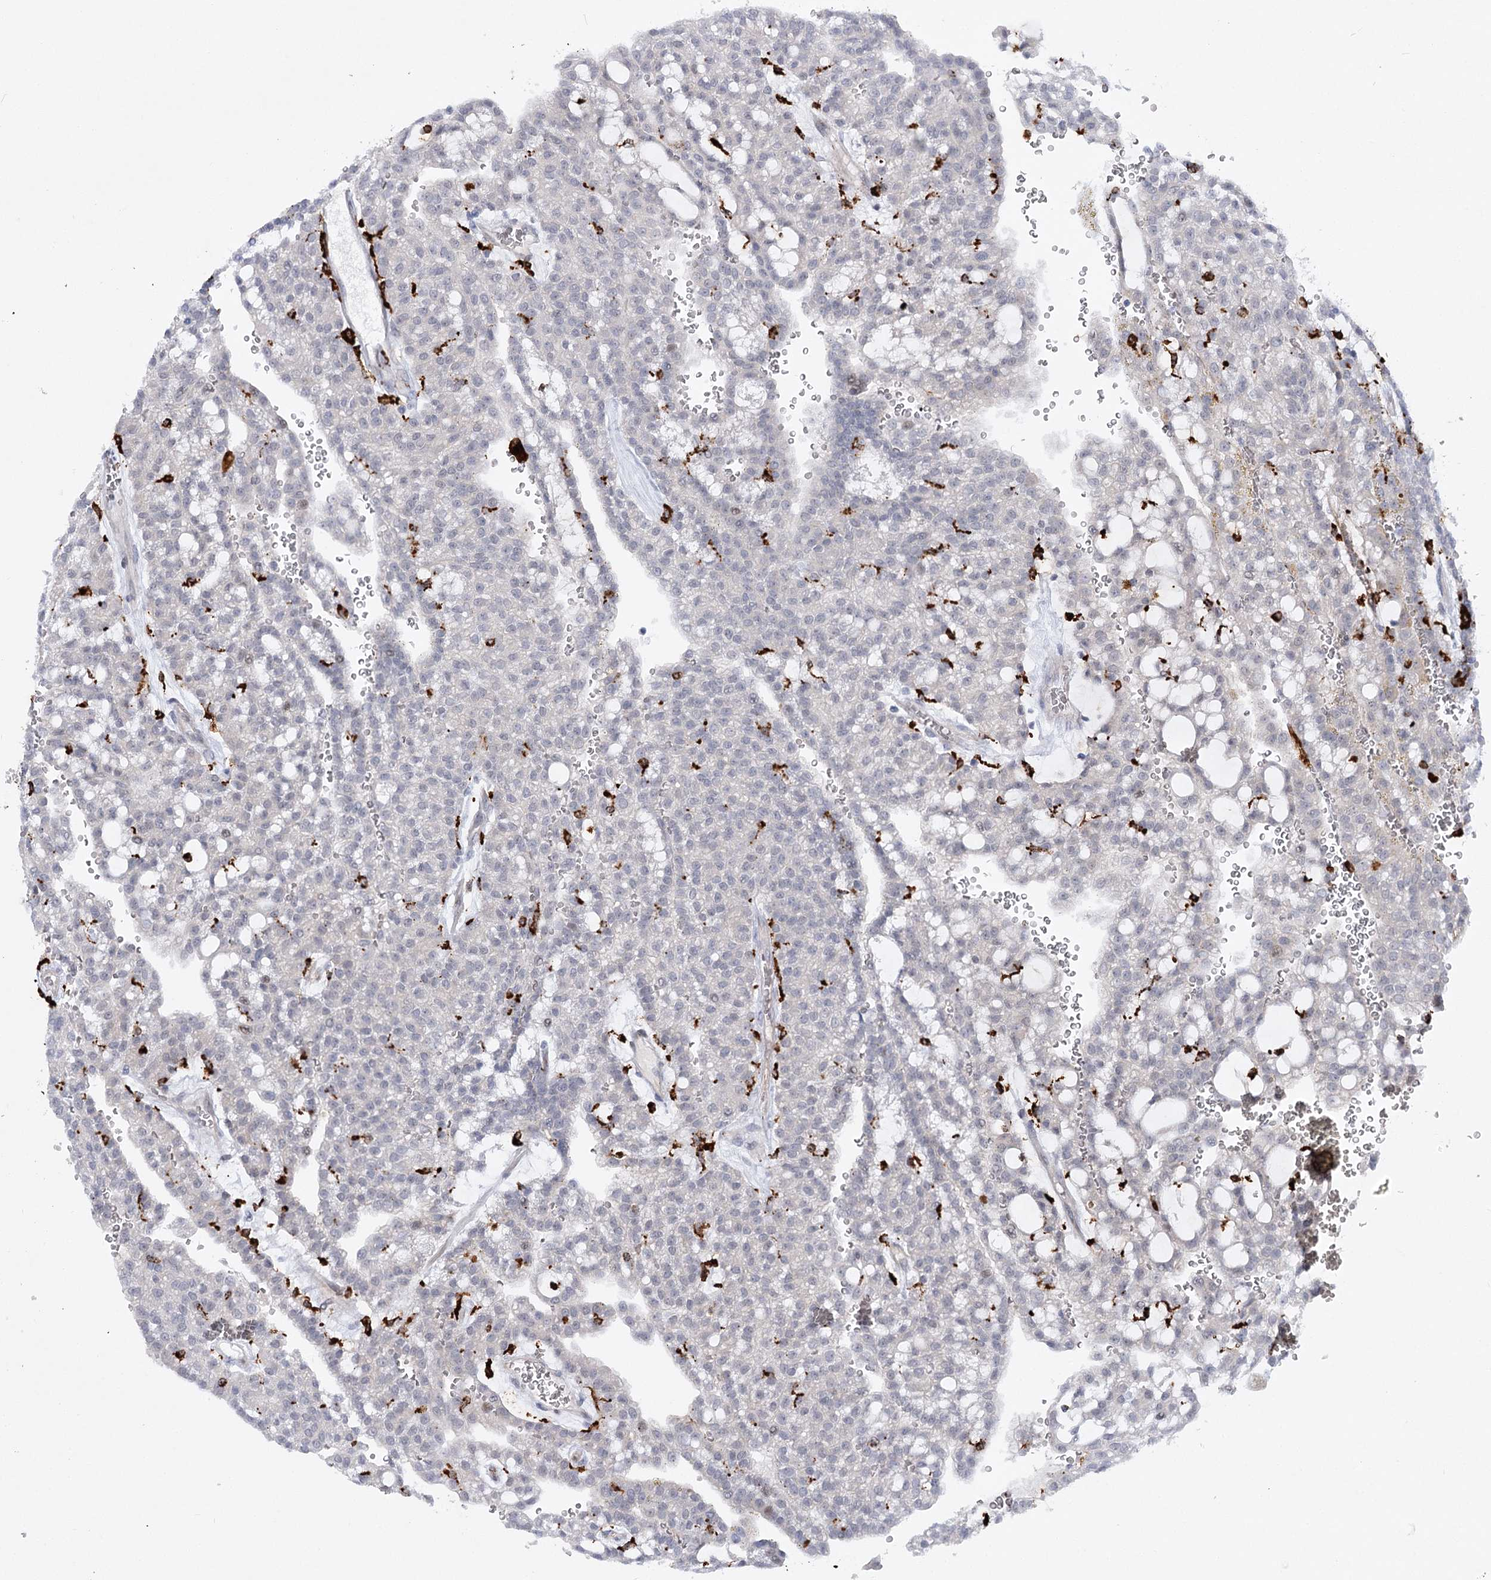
{"staining": {"intensity": "negative", "quantity": "none", "location": "none"}, "tissue": "renal cancer", "cell_type": "Tumor cells", "image_type": "cancer", "snomed": [{"axis": "morphology", "description": "Adenocarcinoma, NOS"}, {"axis": "topography", "description": "Kidney"}], "caption": "DAB immunohistochemical staining of human renal adenocarcinoma displays no significant positivity in tumor cells.", "gene": "PIWIL4", "patient": {"sex": "male", "age": 63}}